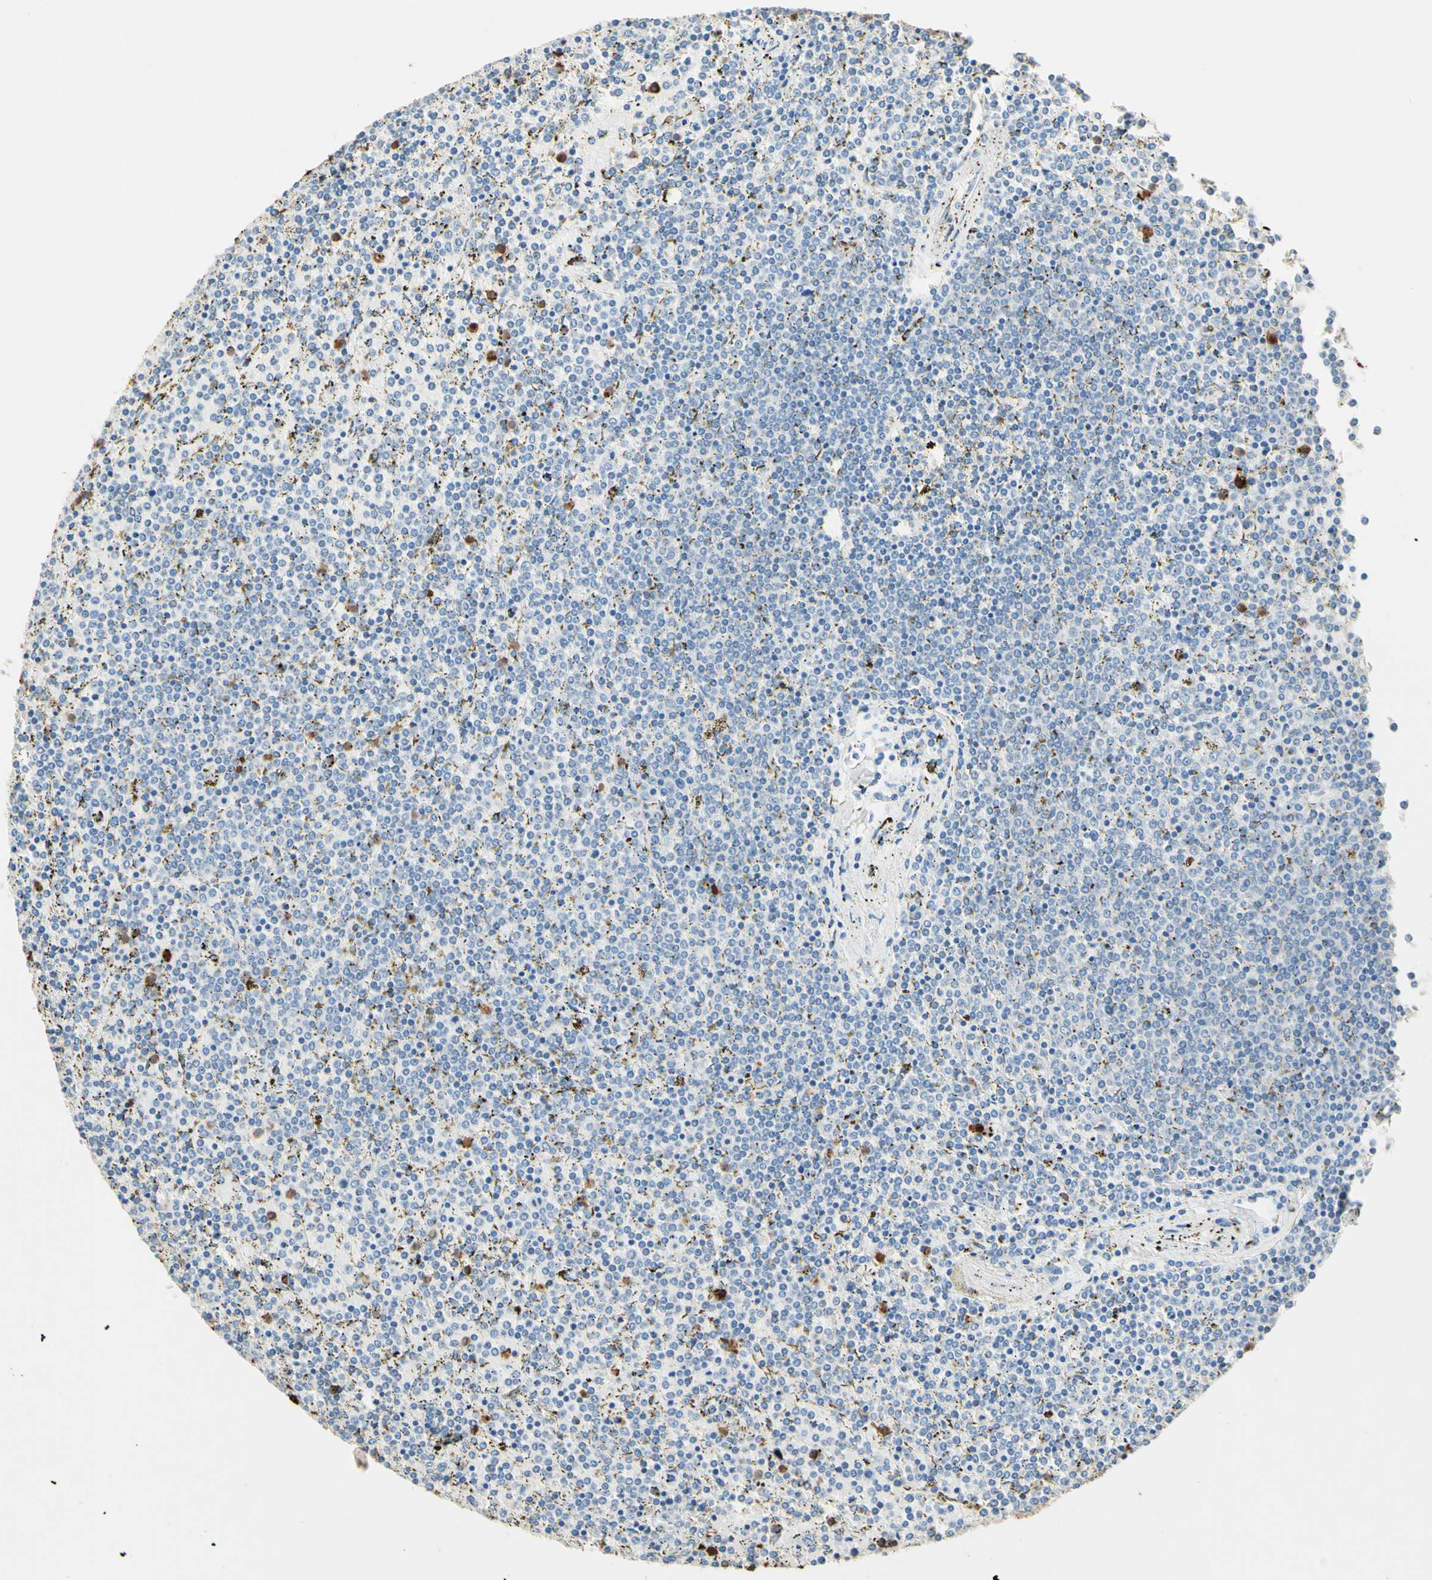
{"staining": {"intensity": "negative", "quantity": "none", "location": "none"}, "tissue": "lymphoma", "cell_type": "Tumor cells", "image_type": "cancer", "snomed": [{"axis": "morphology", "description": "Malignant lymphoma, non-Hodgkin's type, Low grade"}, {"axis": "topography", "description": "Spleen"}], "caption": "Tumor cells are negative for brown protein staining in malignant lymphoma, non-Hodgkin's type (low-grade).", "gene": "NFKBIZ", "patient": {"sex": "female", "age": 77}}